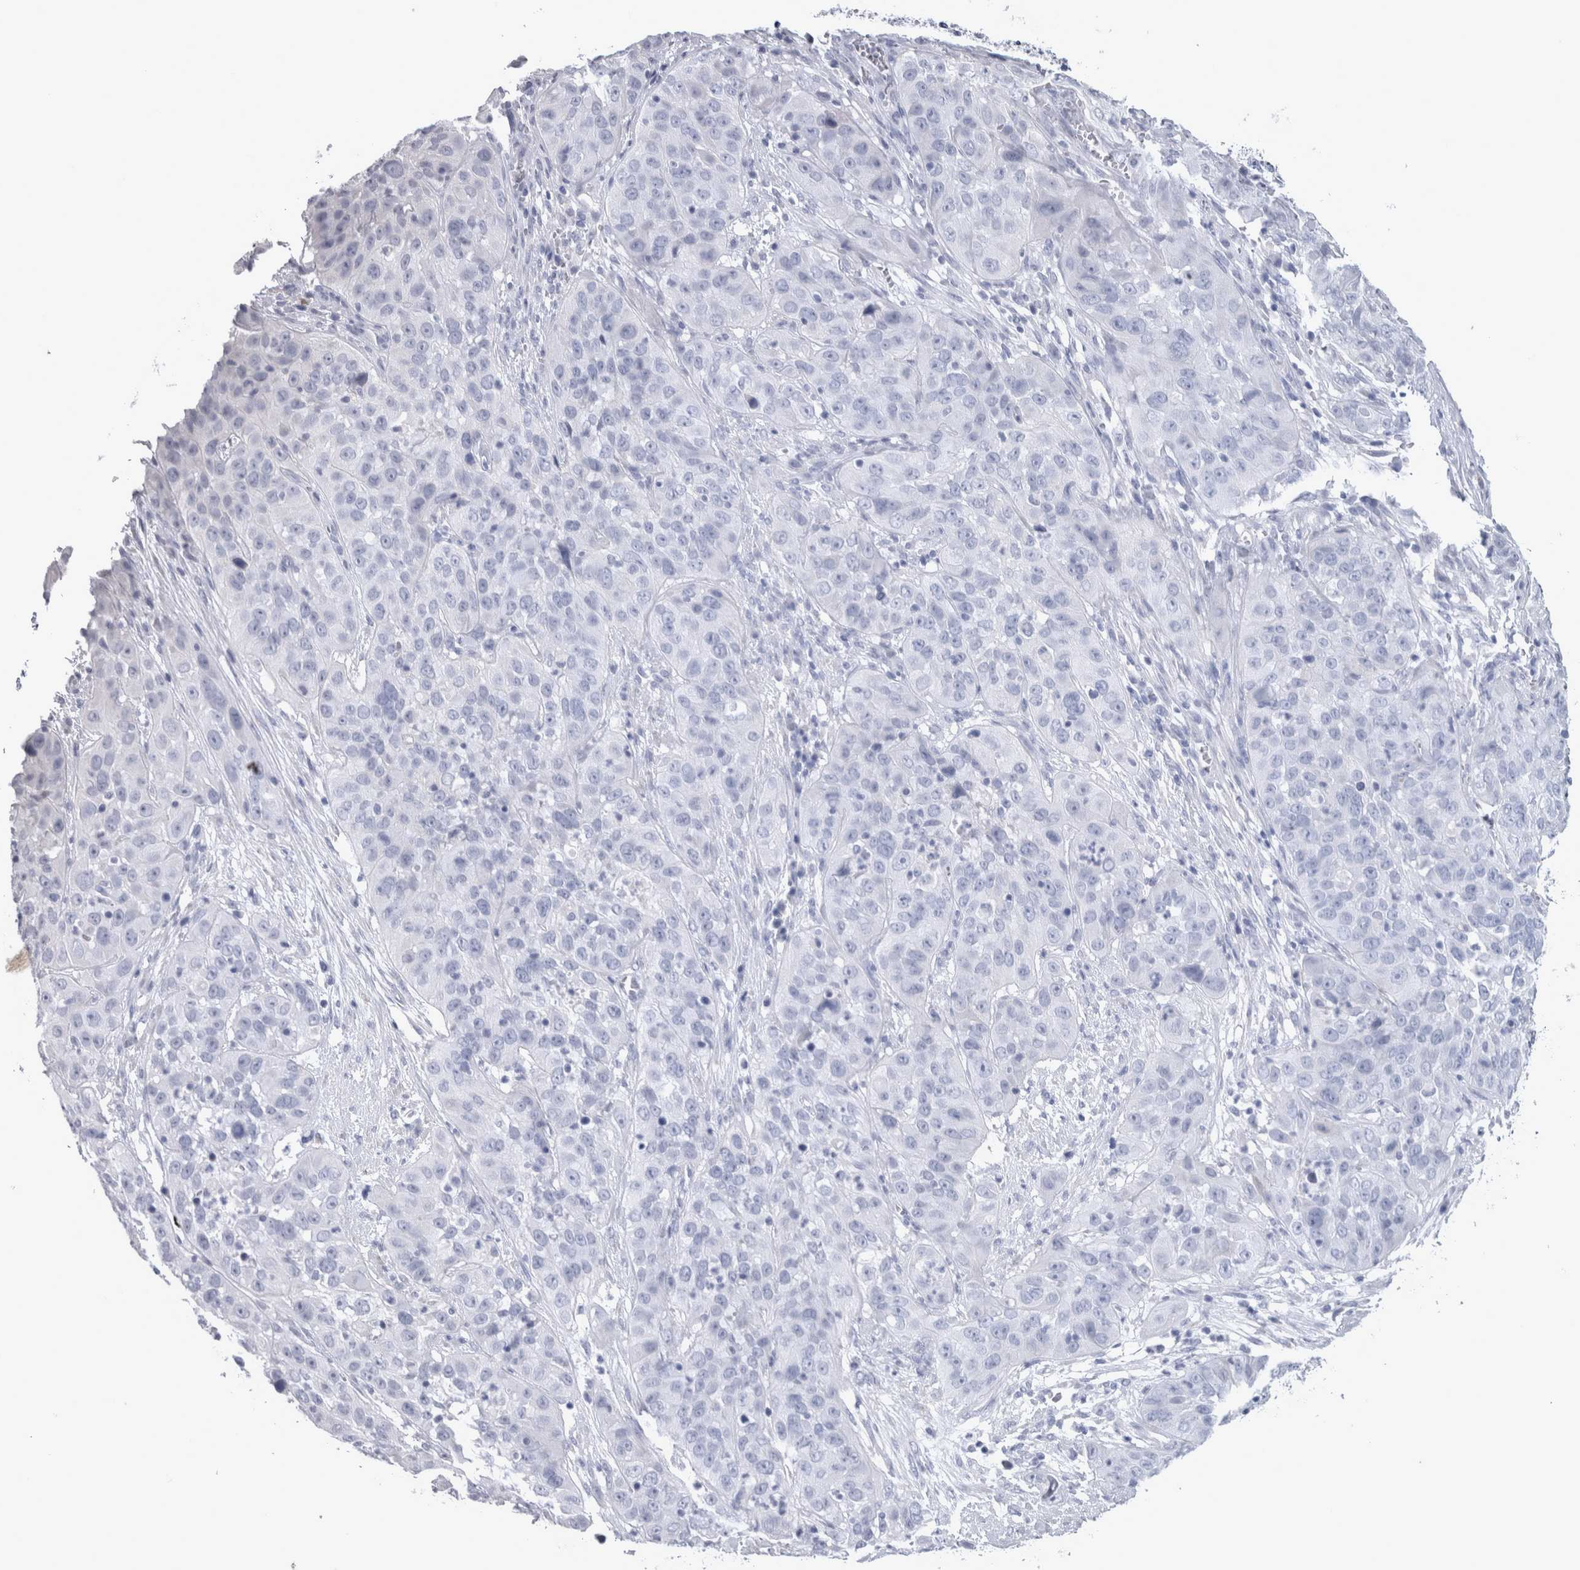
{"staining": {"intensity": "negative", "quantity": "none", "location": "none"}, "tissue": "cervical cancer", "cell_type": "Tumor cells", "image_type": "cancer", "snomed": [{"axis": "morphology", "description": "Squamous cell carcinoma, NOS"}, {"axis": "topography", "description": "Cervix"}], "caption": "IHC of cervical cancer reveals no positivity in tumor cells.", "gene": "MSMB", "patient": {"sex": "female", "age": 32}}